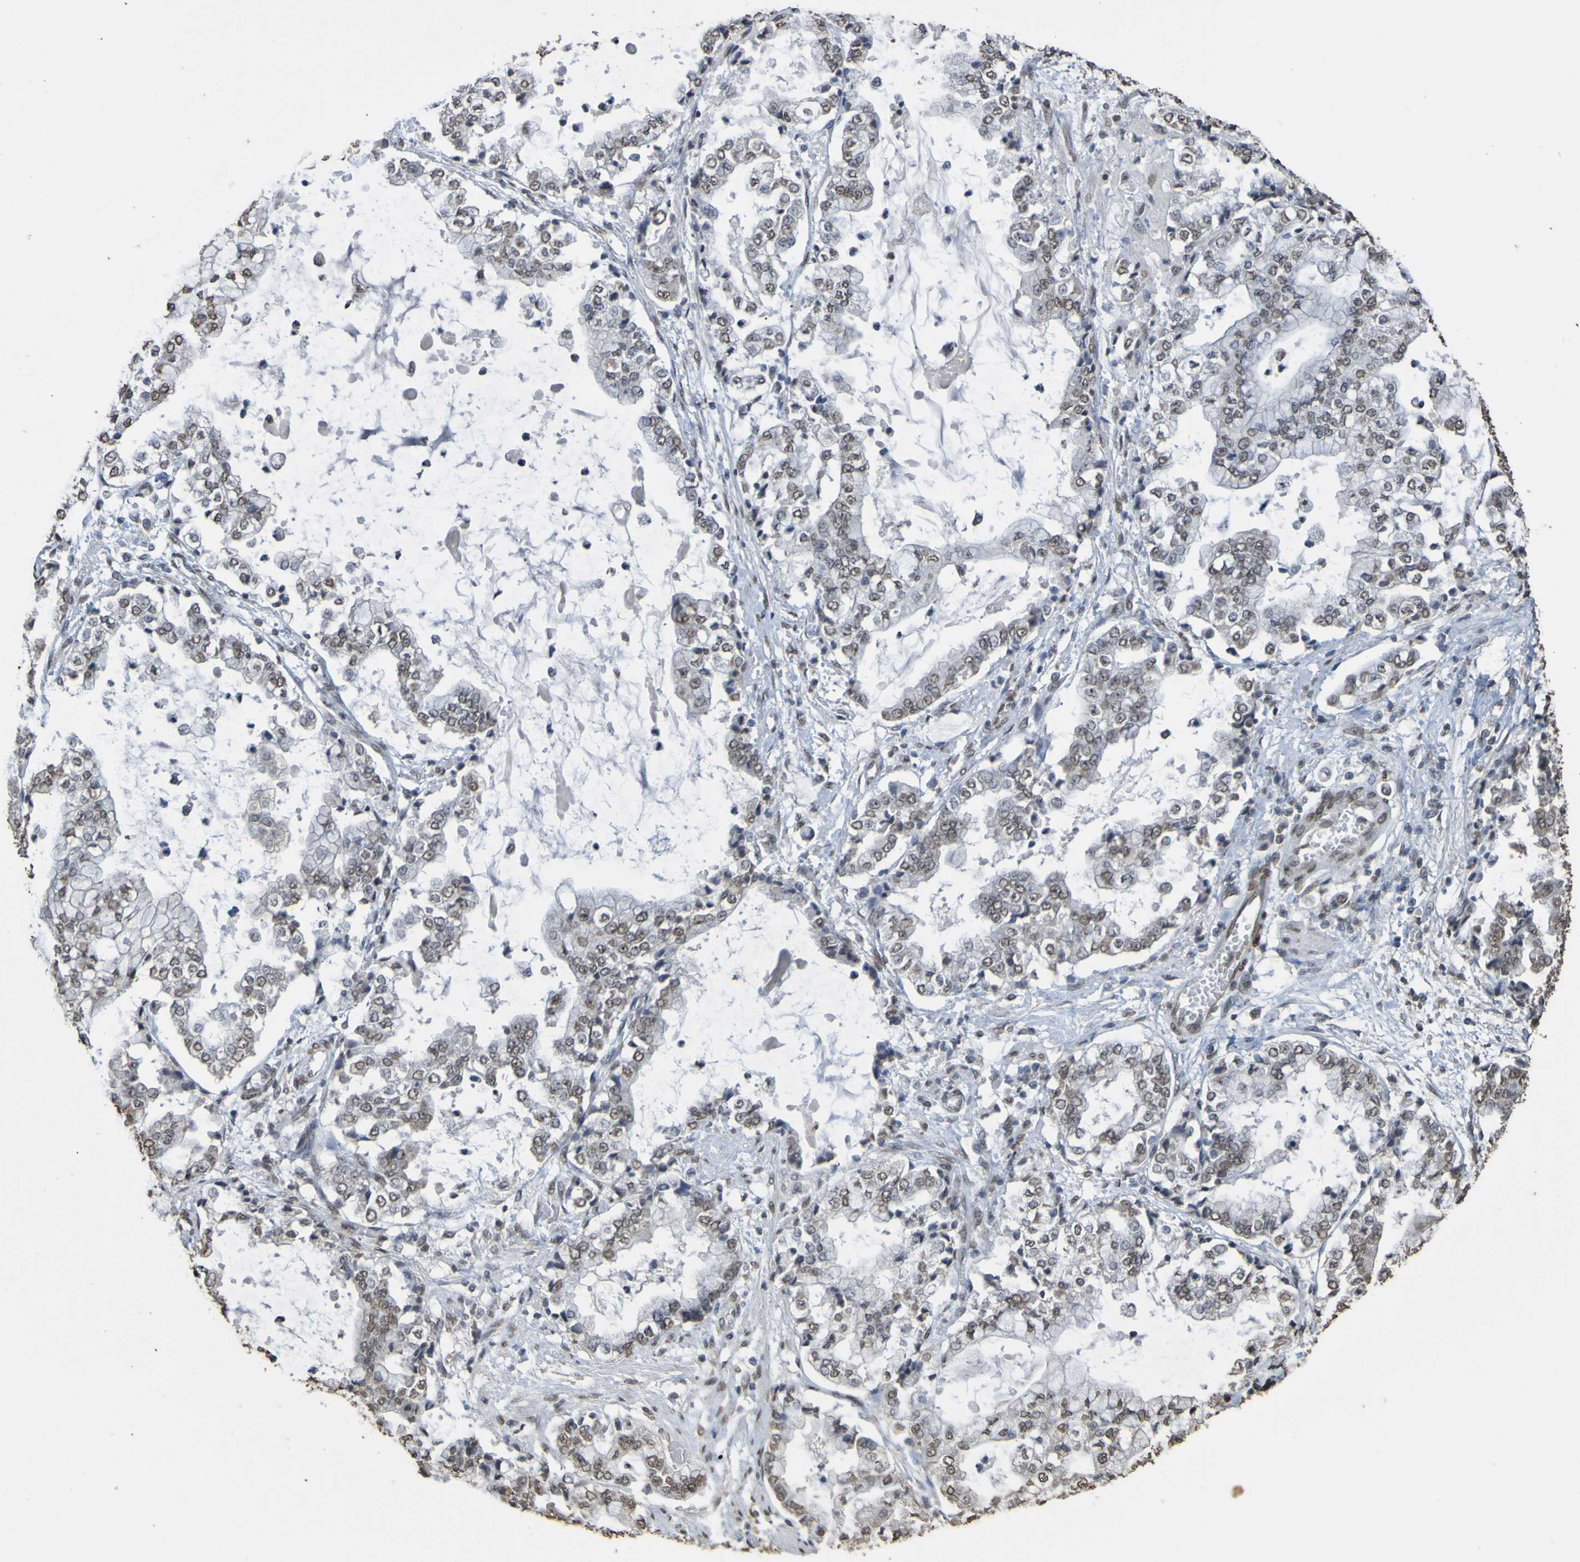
{"staining": {"intensity": "weak", "quantity": ">75%", "location": "nuclear"}, "tissue": "stomach cancer", "cell_type": "Tumor cells", "image_type": "cancer", "snomed": [{"axis": "morphology", "description": "Adenocarcinoma, NOS"}, {"axis": "topography", "description": "Stomach"}], "caption": "Weak nuclear positivity is seen in about >75% of tumor cells in adenocarcinoma (stomach).", "gene": "ALKBH2", "patient": {"sex": "male", "age": 76}}